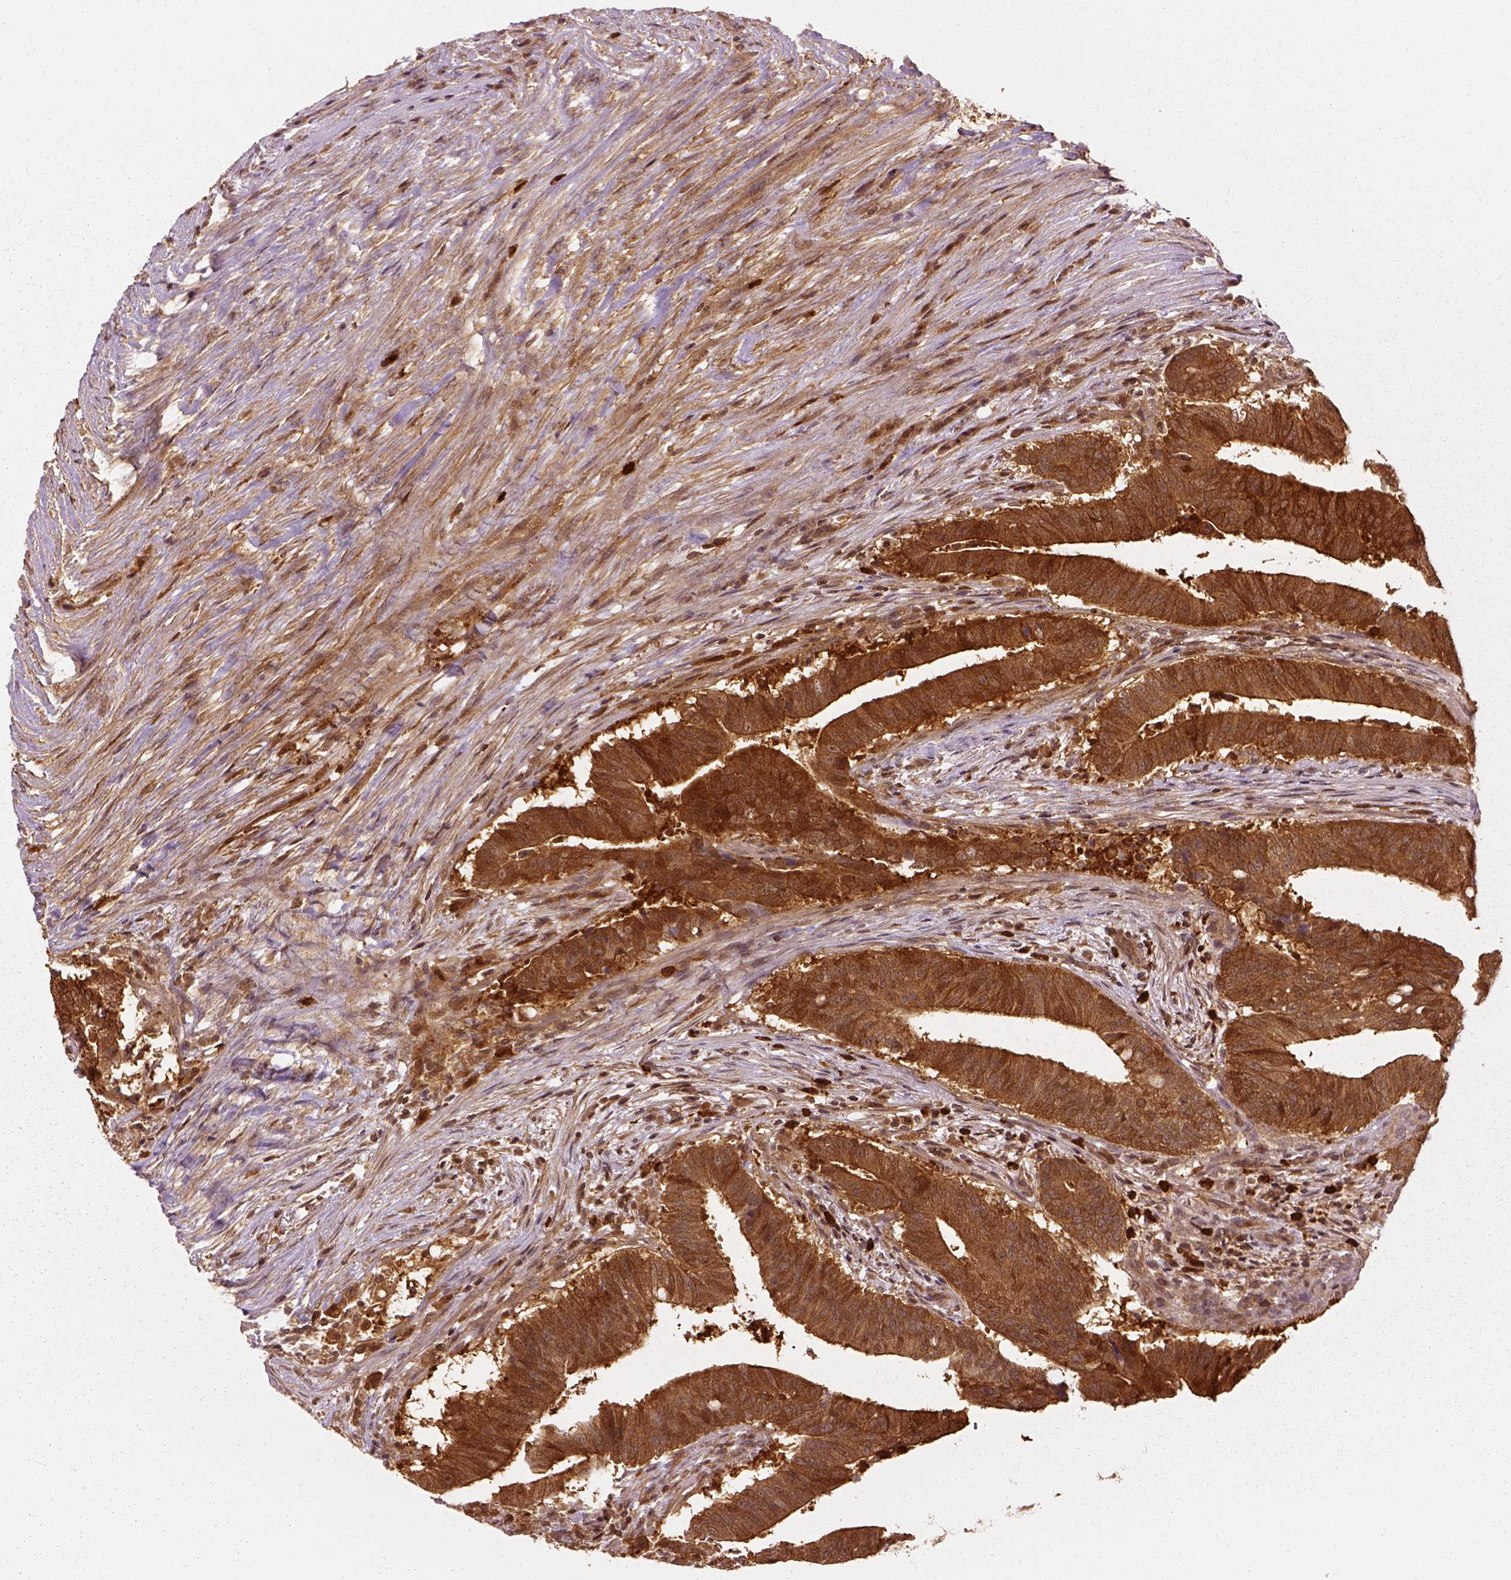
{"staining": {"intensity": "strong", "quantity": ">75%", "location": "cytoplasmic/membranous,nuclear"}, "tissue": "colorectal cancer", "cell_type": "Tumor cells", "image_type": "cancer", "snomed": [{"axis": "morphology", "description": "Adenocarcinoma, NOS"}, {"axis": "topography", "description": "Colon"}], "caption": "A brown stain shows strong cytoplasmic/membranous and nuclear positivity of a protein in colorectal cancer tumor cells.", "gene": "GPI", "patient": {"sex": "female", "age": 43}}